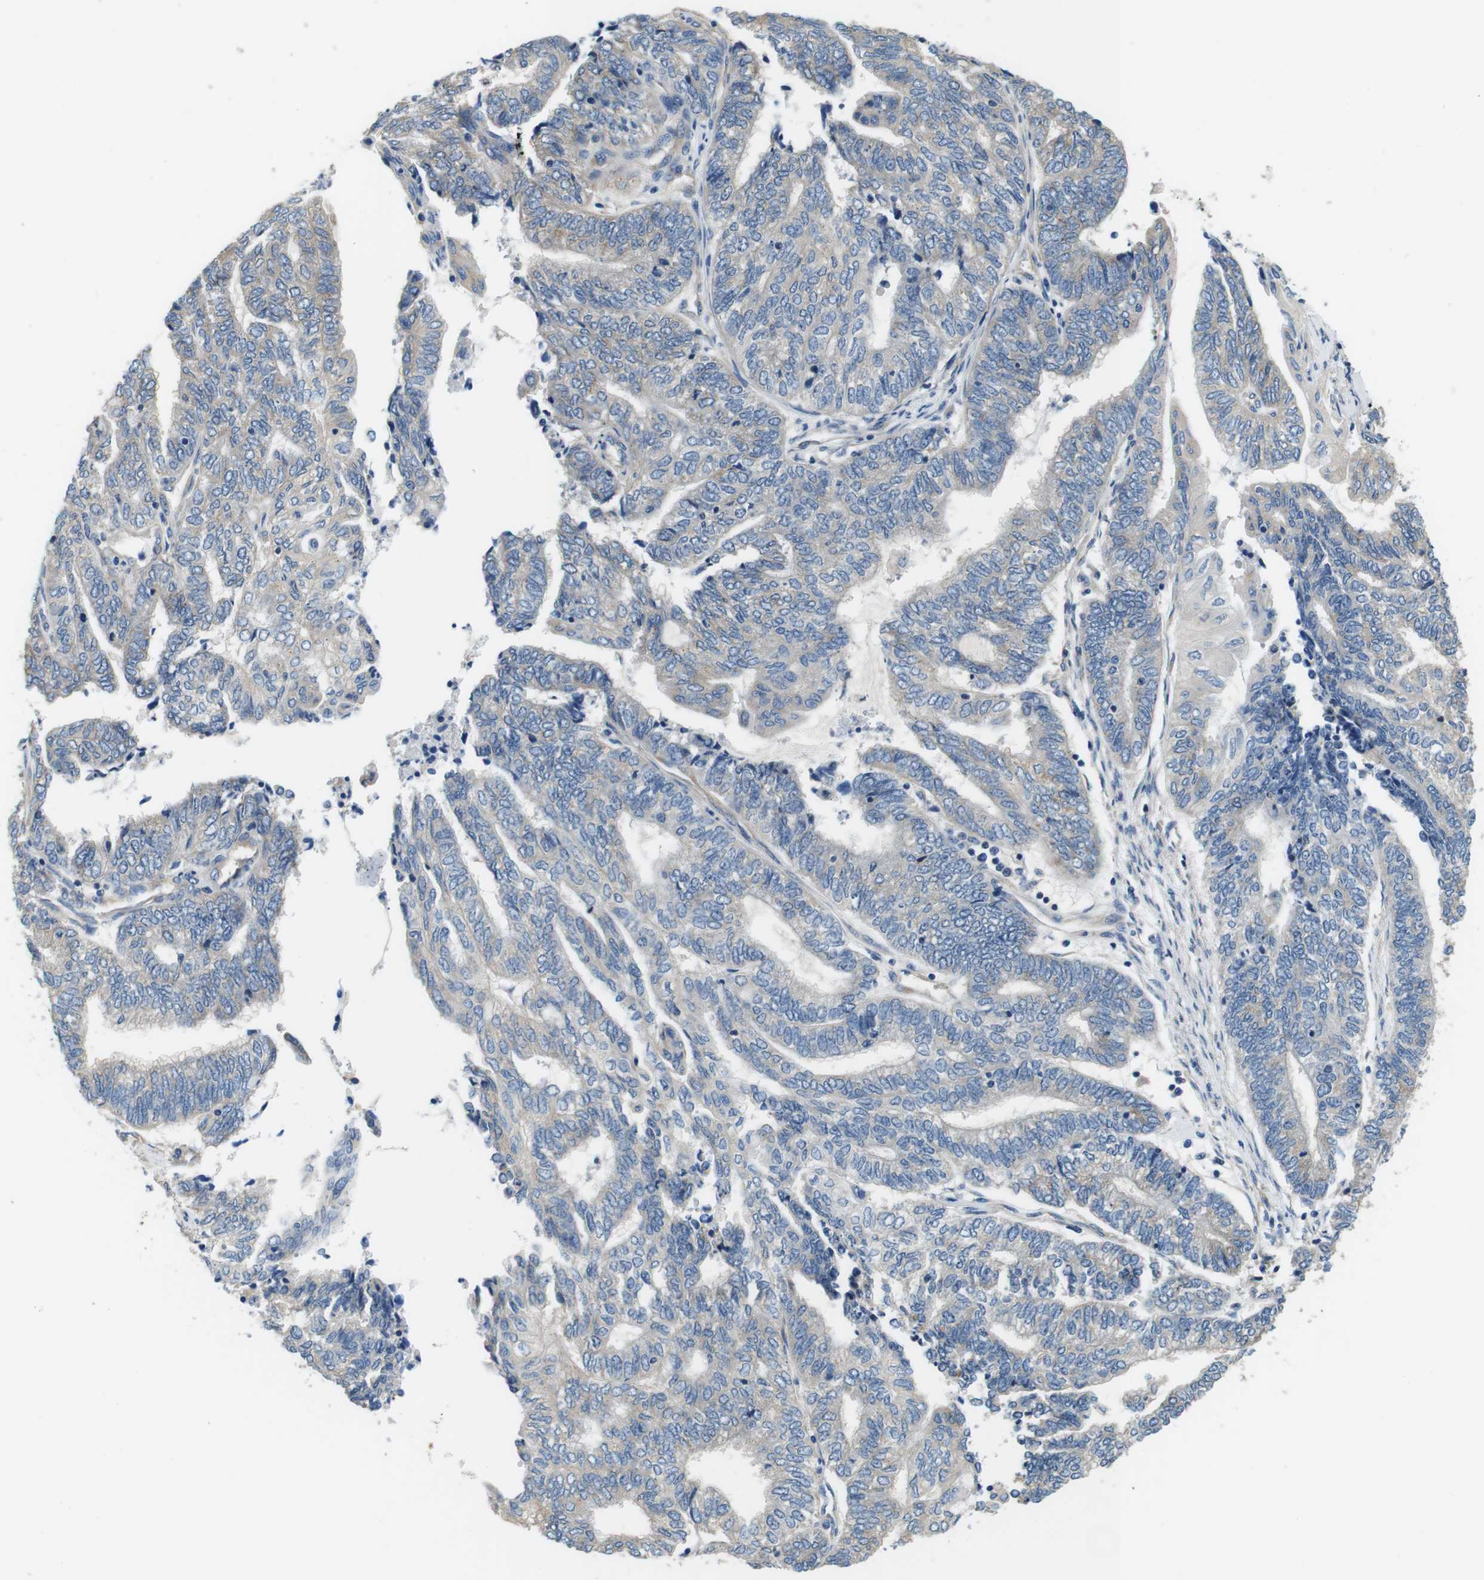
{"staining": {"intensity": "weak", "quantity": "25%-75%", "location": "cytoplasmic/membranous"}, "tissue": "endometrial cancer", "cell_type": "Tumor cells", "image_type": "cancer", "snomed": [{"axis": "morphology", "description": "Adenocarcinoma, NOS"}, {"axis": "topography", "description": "Uterus"}, {"axis": "topography", "description": "Endometrium"}], "caption": "Weak cytoplasmic/membranous staining for a protein is seen in about 25%-75% of tumor cells of endometrial cancer using IHC.", "gene": "DENND4C", "patient": {"sex": "female", "age": 70}}